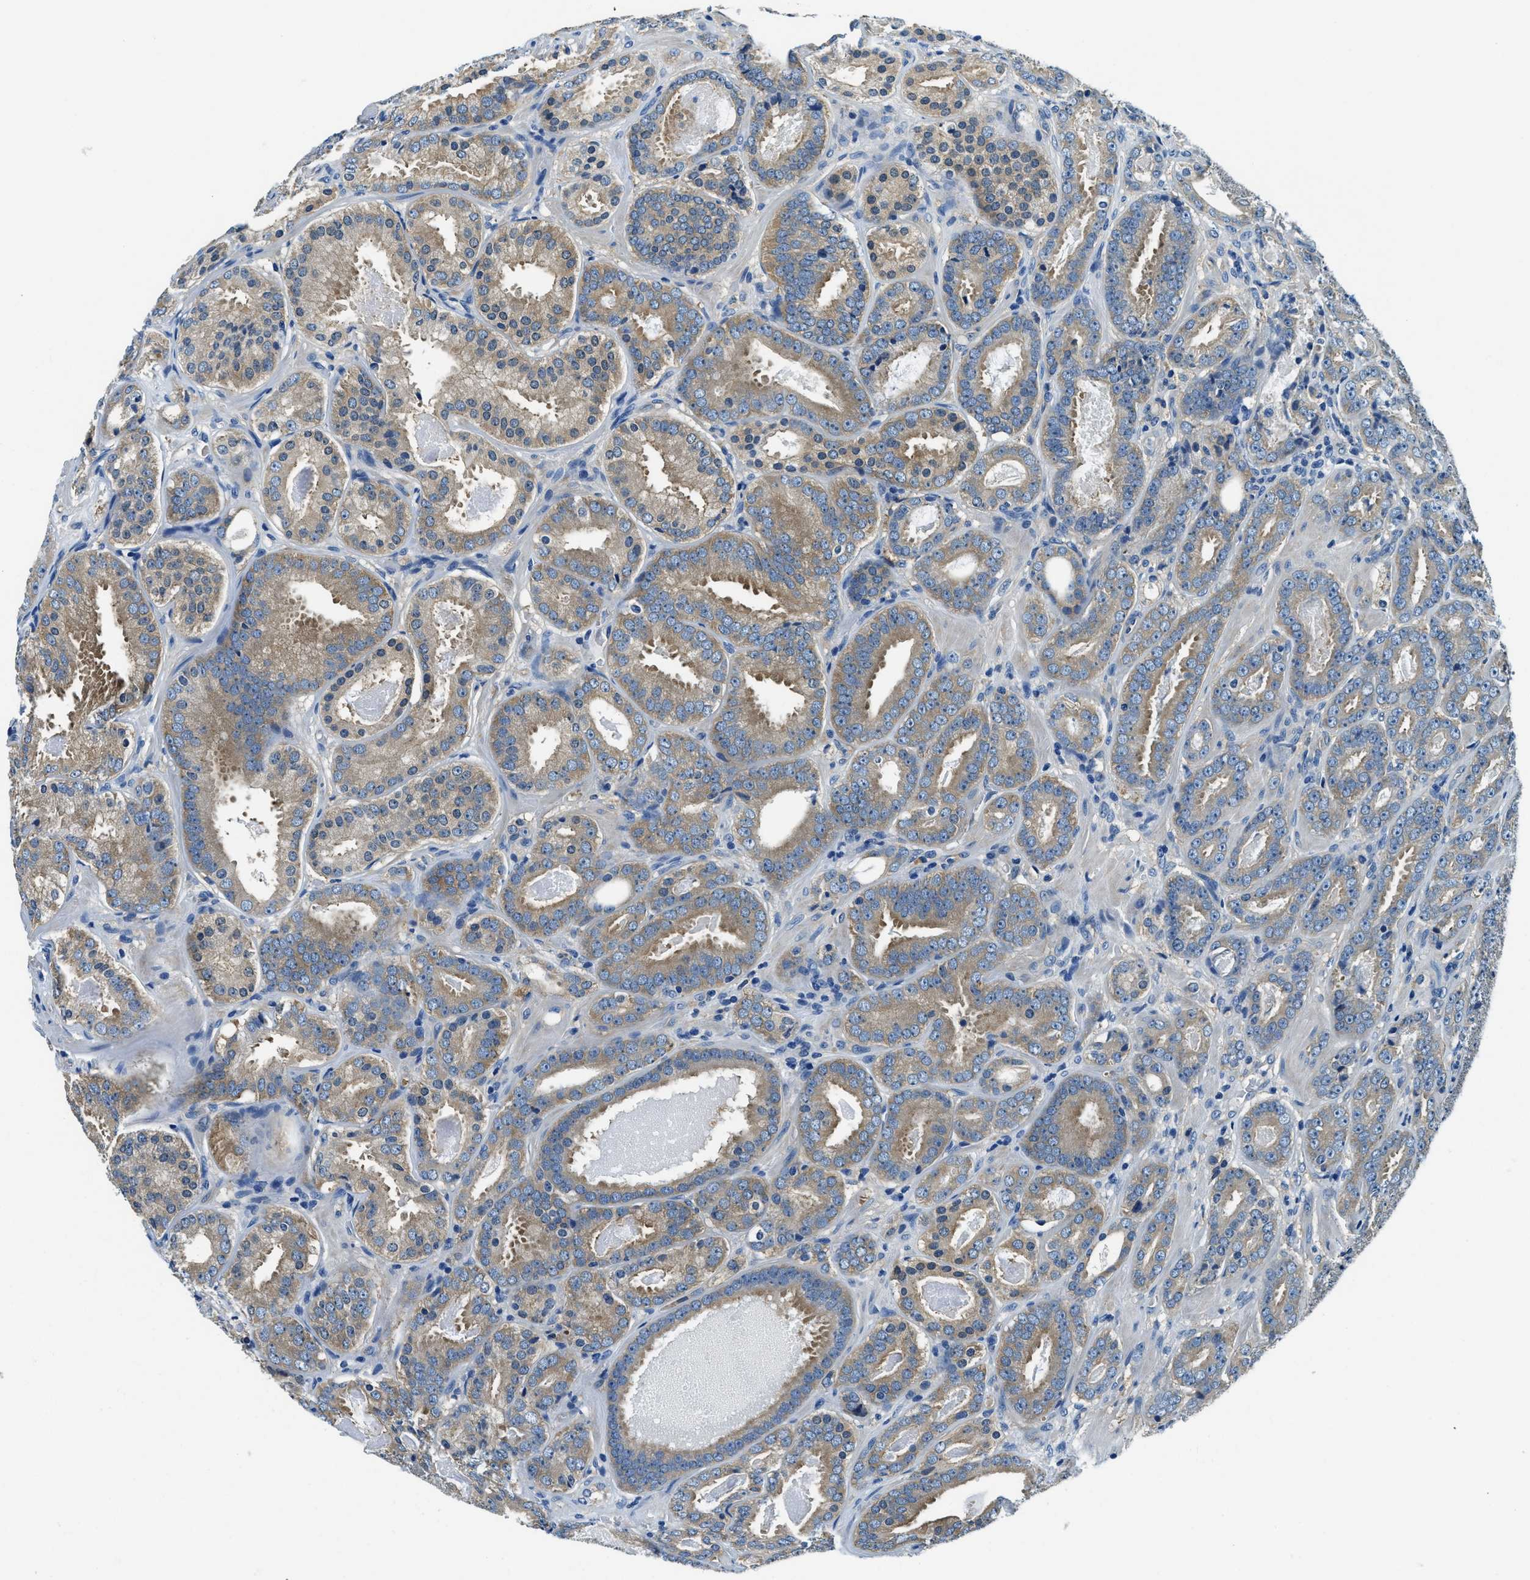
{"staining": {"intensity": "moderate", "quantity": ">75%", "location": "cytoplasmic/membranous"}, "tissue": "prostate cancer", "cell_type": "Tumor cells", "image_type": "cancer", "snomed": [{"axis": "morphology", "description": "Adenocarcinoma, Low grade"}, {"axis": "topography", "description": "Prostate"}], "caption": "A photomicrograph showing moderate cytoplasmic/membranous staining in about >75% of tumor cells in adenocarcinoma (low-grade) (prostate), as visualized by brown immunohistochemical staining.", "gene": "TWF1", "patient": {"sex": "male", "age": 69}}